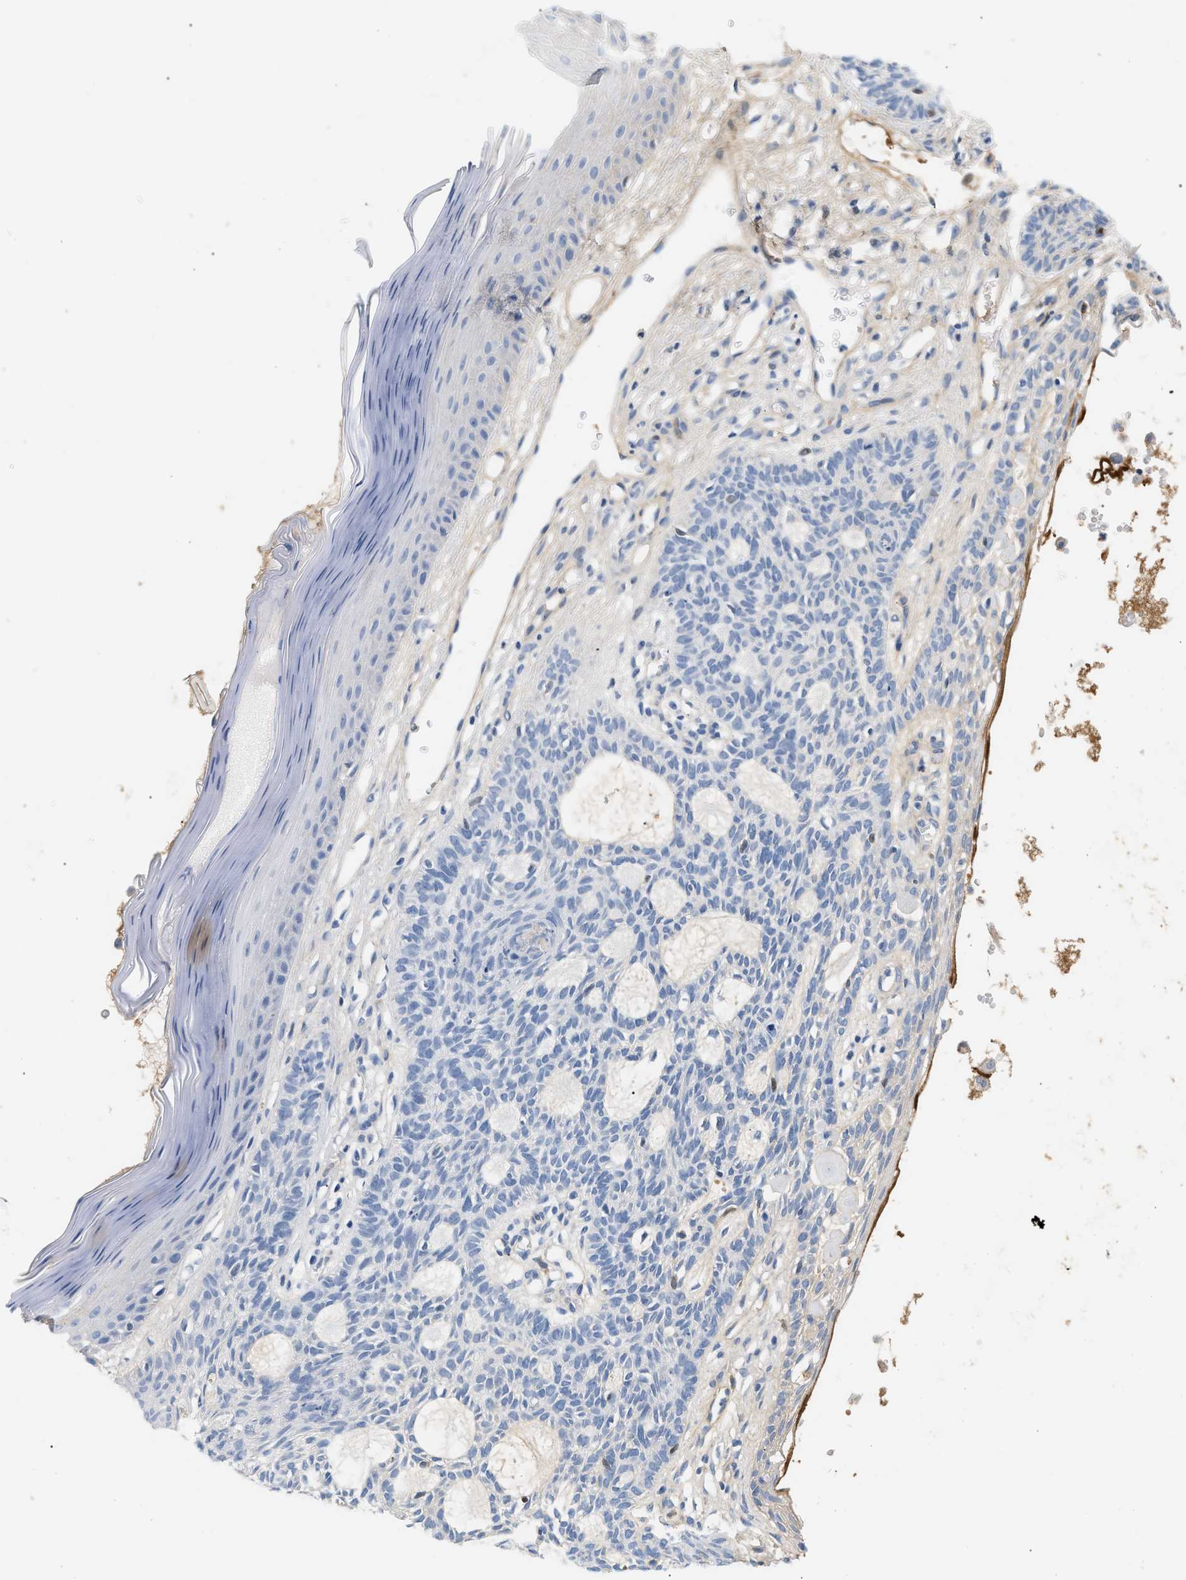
{"staining": {"intensity": "negative", "quantity": "none", "location": "none"}, "tissue": "skin cancer", "cell_type": "Tumor cells", "image_type": "cancer", "snomed": [{"axis": "morphology", "description": "Basal cell carcinoma"}, {"axis": "topography", "description": "Skin"}], "caption": "A histopathology image of human skin cancer (basal cell carcinoma) is negative for staining in tumor cells. Brightfield microscopy of immunohistochemistry stained with DAB (brown) and hematoxylin (blue), captured at high magnification.", "gene": "CFH", "patient": {"sex": "male", "age": 67}}